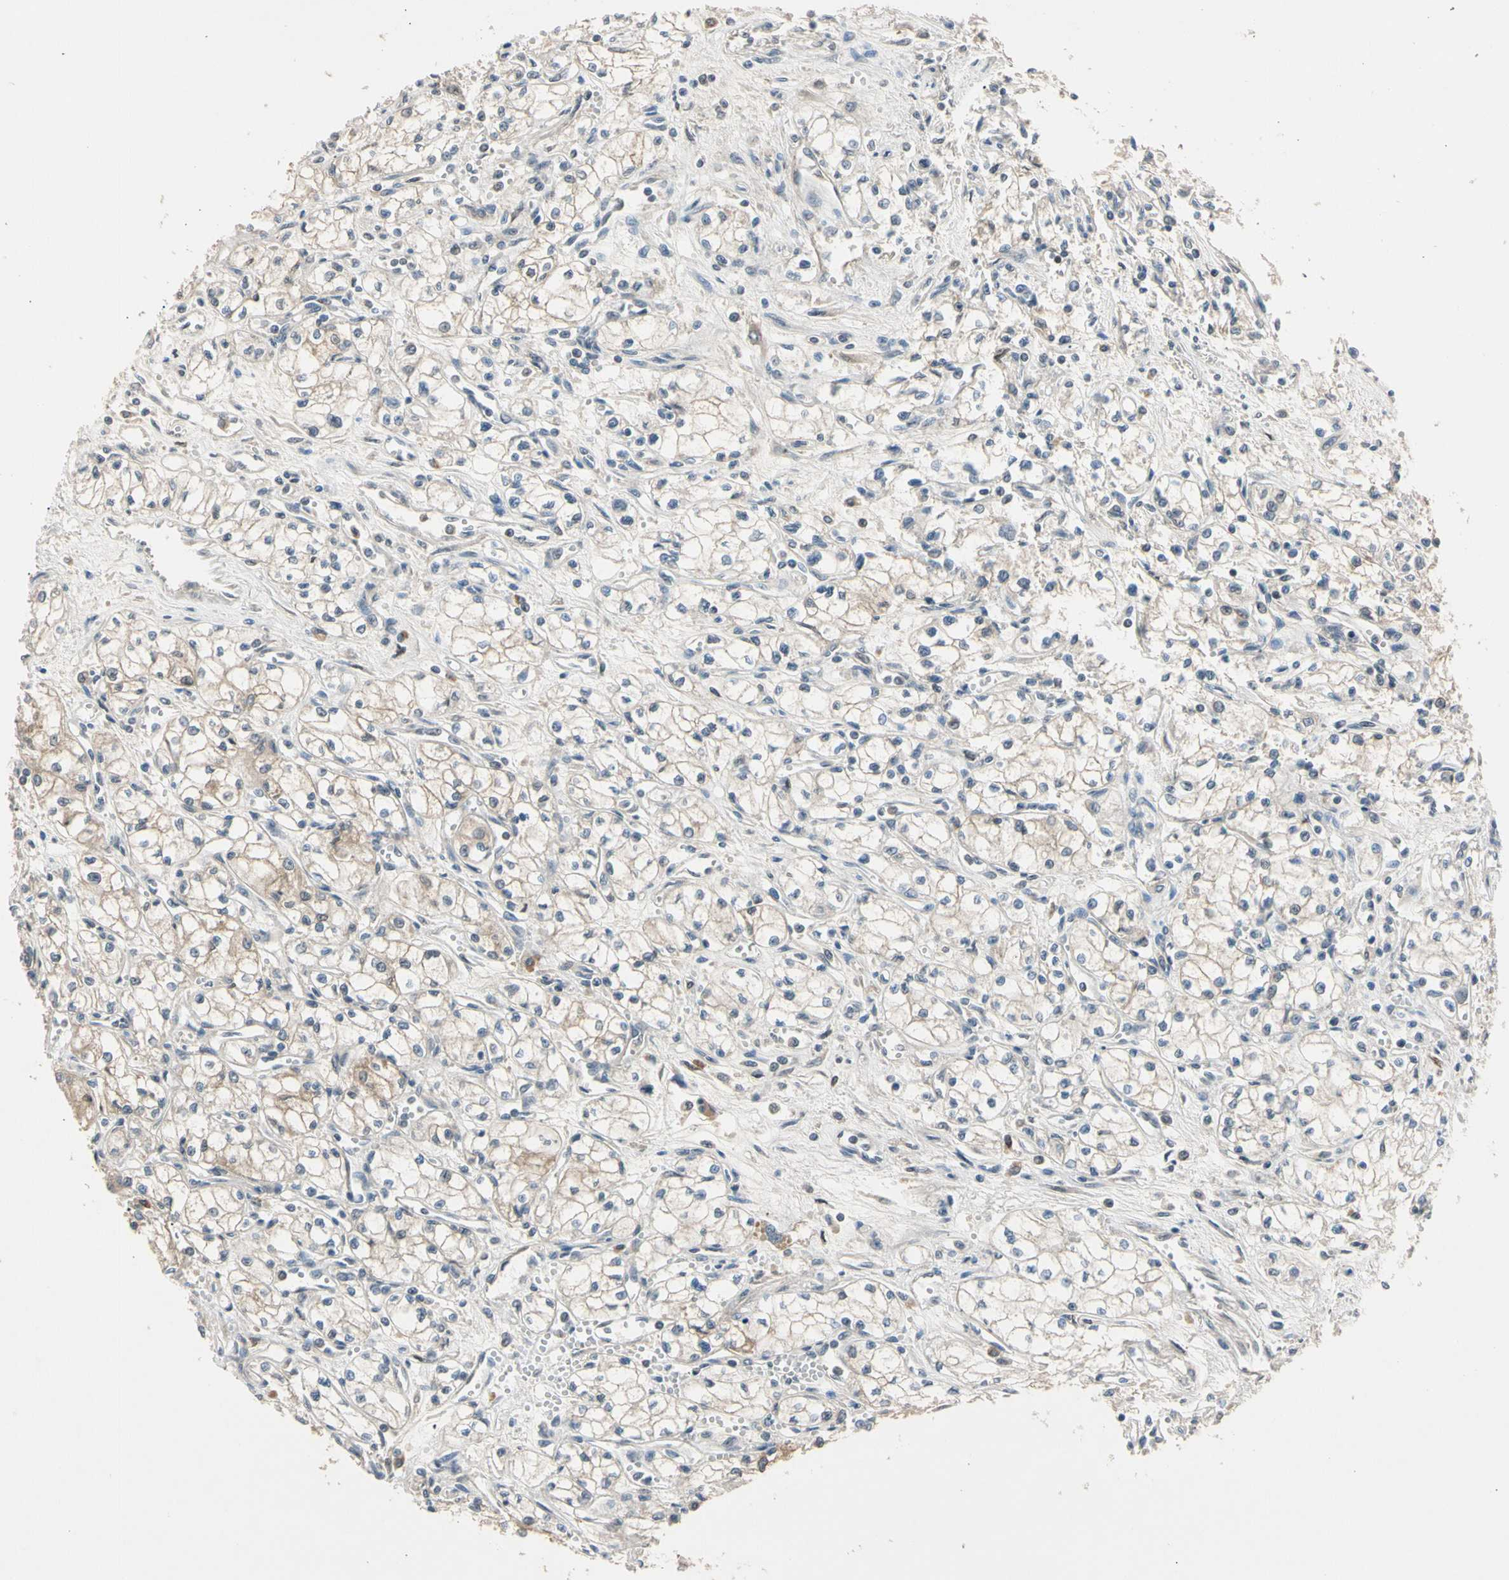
{"staining": {"intensity": "weak", "quantity": "<25%", "location": "cytoplasmic/membranous"}, "tissue": "renal cancer", "cell_type": "Tumor cells", "image_type": "cancer", "snomed": [{"axis": "morphology", "description": "Normal tissue, NOS"}, {"axis": "morphology", "description": "Adenocarcinoma, NOS"}, {"axis": "topography", "description": "Kidney"}], "caption": "IHC histopathology image of human renal adenocarcinoma stained for a protein (brown), which displays no staining in tumor cells.", "gene": "RIOX2", "patient": {"sex": "male", "age": 59}}